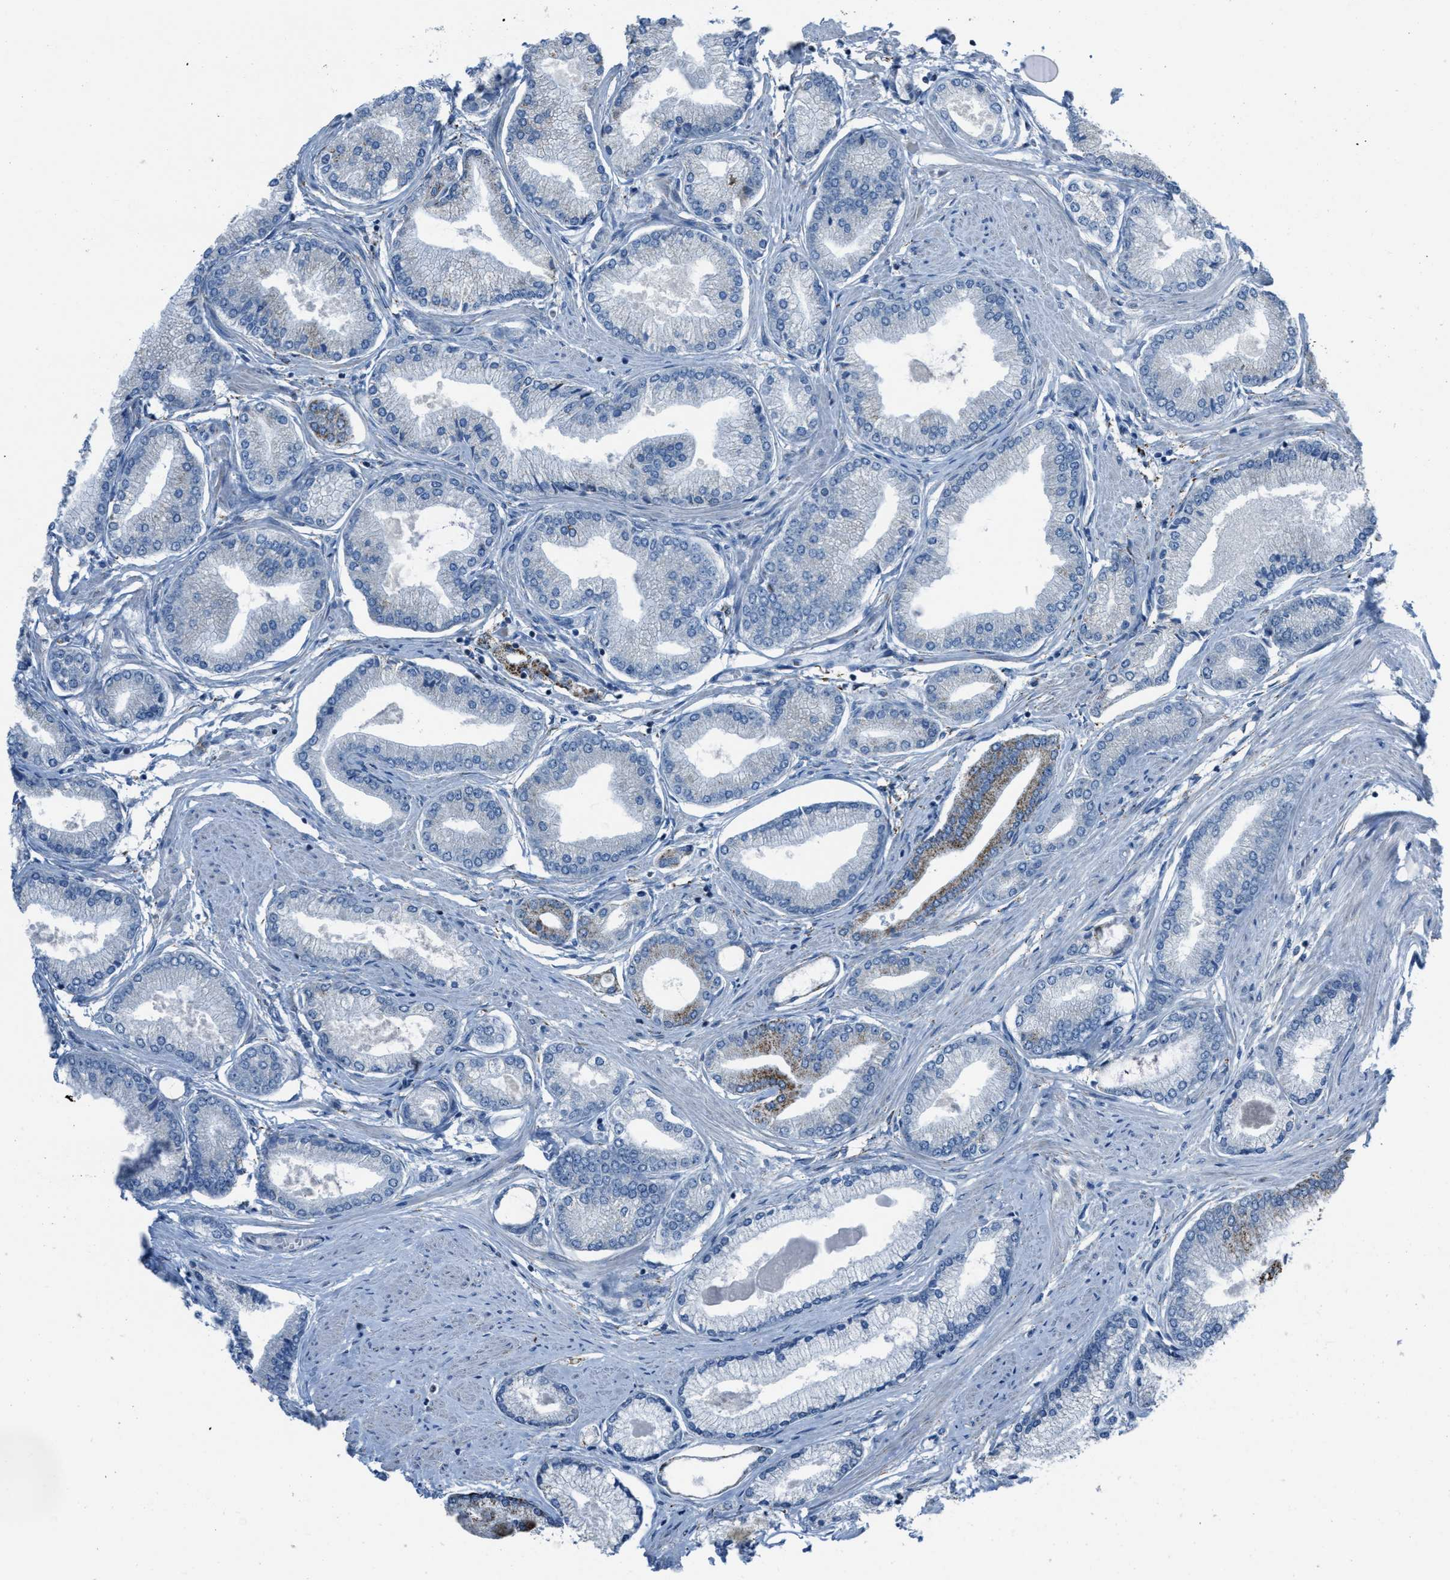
{"staining": {"intensity": "moderate", "quantity": "<25%", "location": "cytoplasmic/membranous"}, "tissue": "prostate cancer", "cell_type": "Tumor cells", "image_type": "cancer", "snomed": [{"axis": "morphology", "description": "Adenocarcinoma, High grade"}, {"axis": "topography", "description": "Prostate"}], "caption": "Protein staining of prostate cancer tissue demonstrates moderate cytoplasmic/membranous staining in about <25% of tumor cells.", "gene": "SLFN5", "patient": {"sex": "male", "age": 61}}